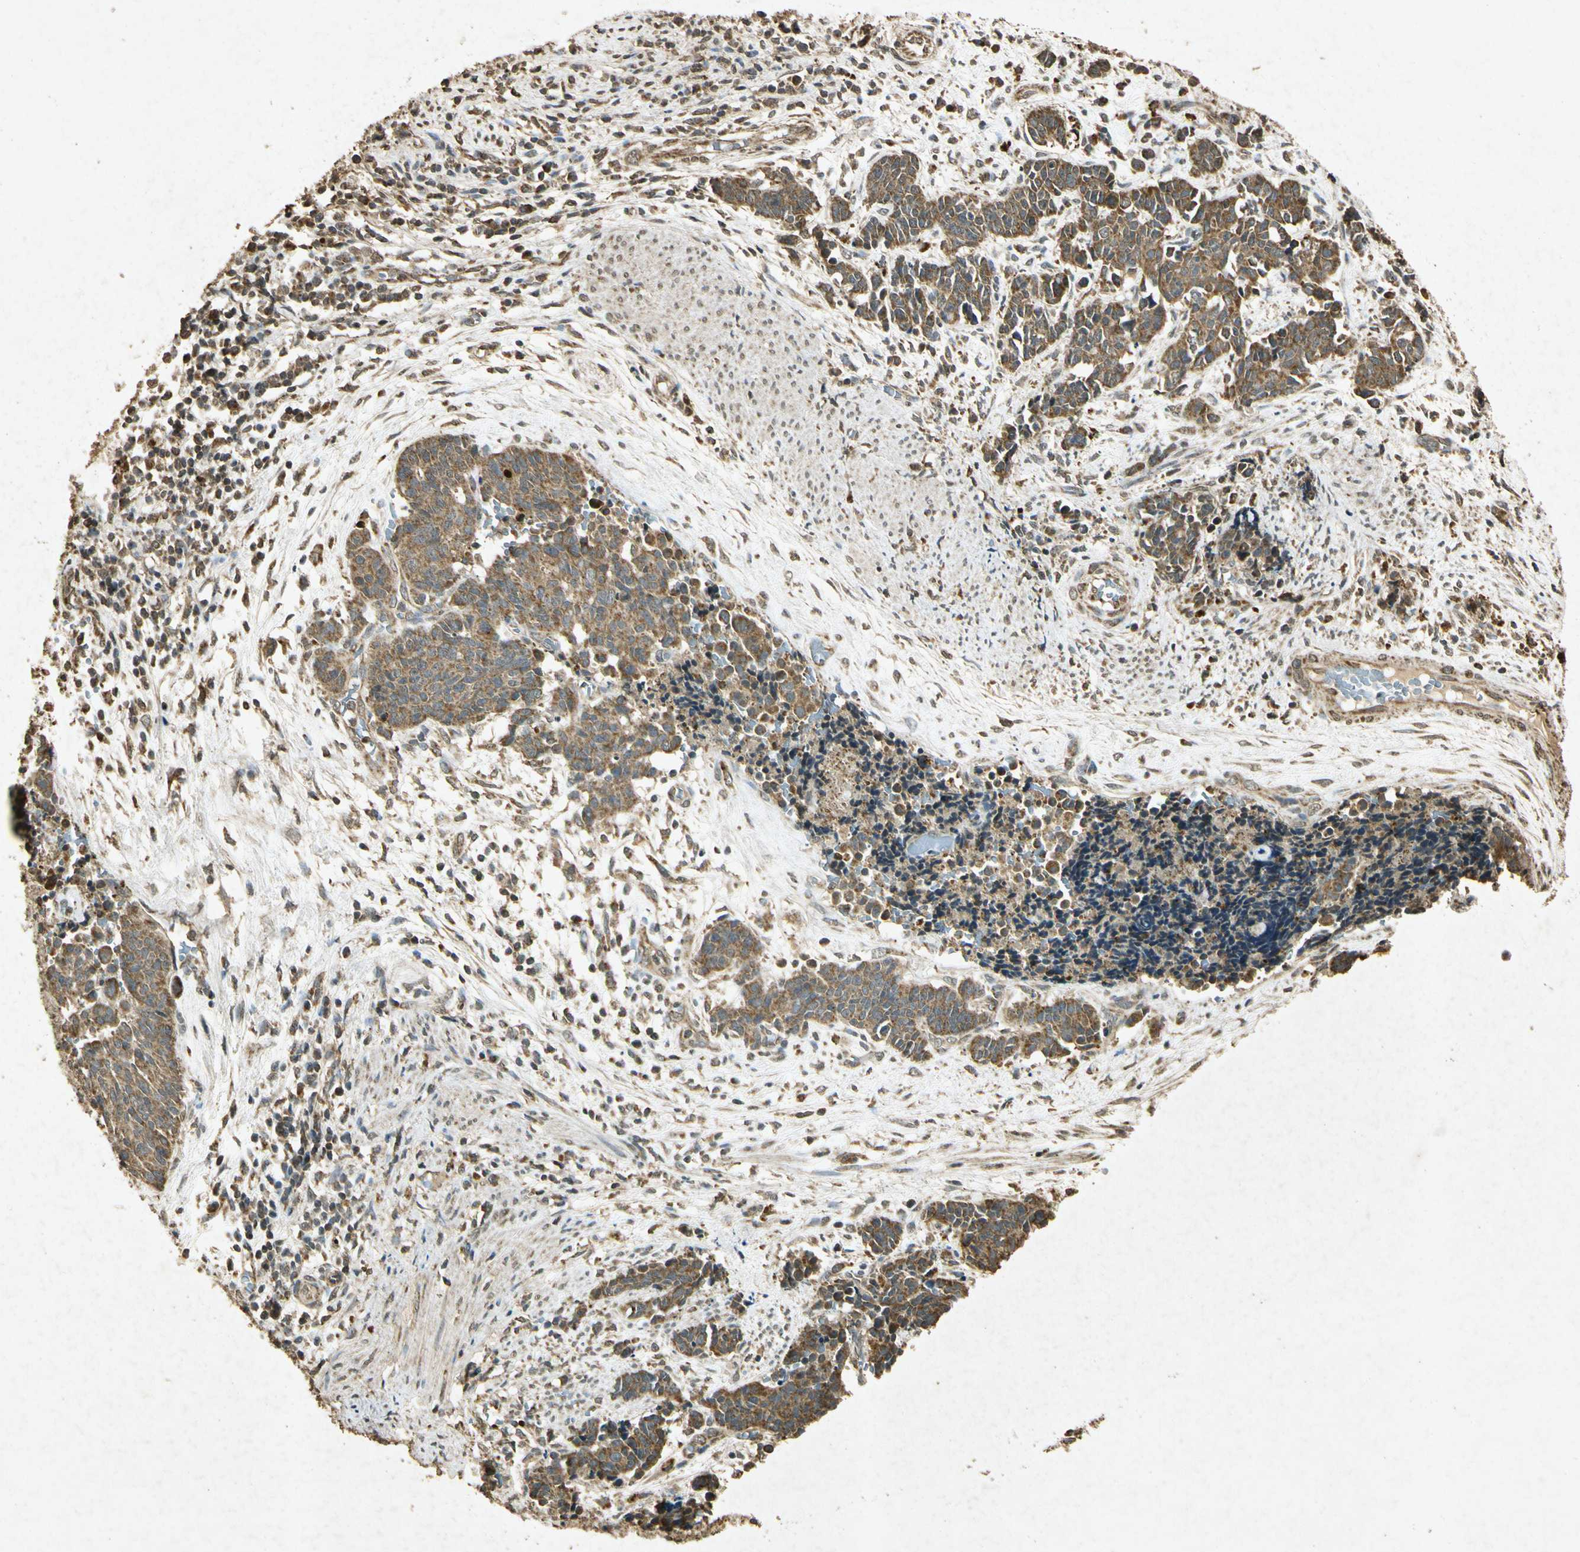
{"staining": {"intensity": "moderate", "quantity": ">75%", "location": "cytoplasmic/membranous"}, "tissue": "cervical cancer", "cell_type": "Tumor cells", "image_type": "cancer", "snomed": [{"axis": "morphology", "description": "Squamous cell carcinoma, NOS"}, {"axis": "topography", "description": "Cervix"}], "caption": "This histopathology image reveals IHC staining of human cervical cancer (squamous cell carcinoma), with medium moderate cytoplasmic/membranous staining in about >75% of tumor cells.", "gene": "PRDX3", "patient": {"sex": "female", "age": 35}}